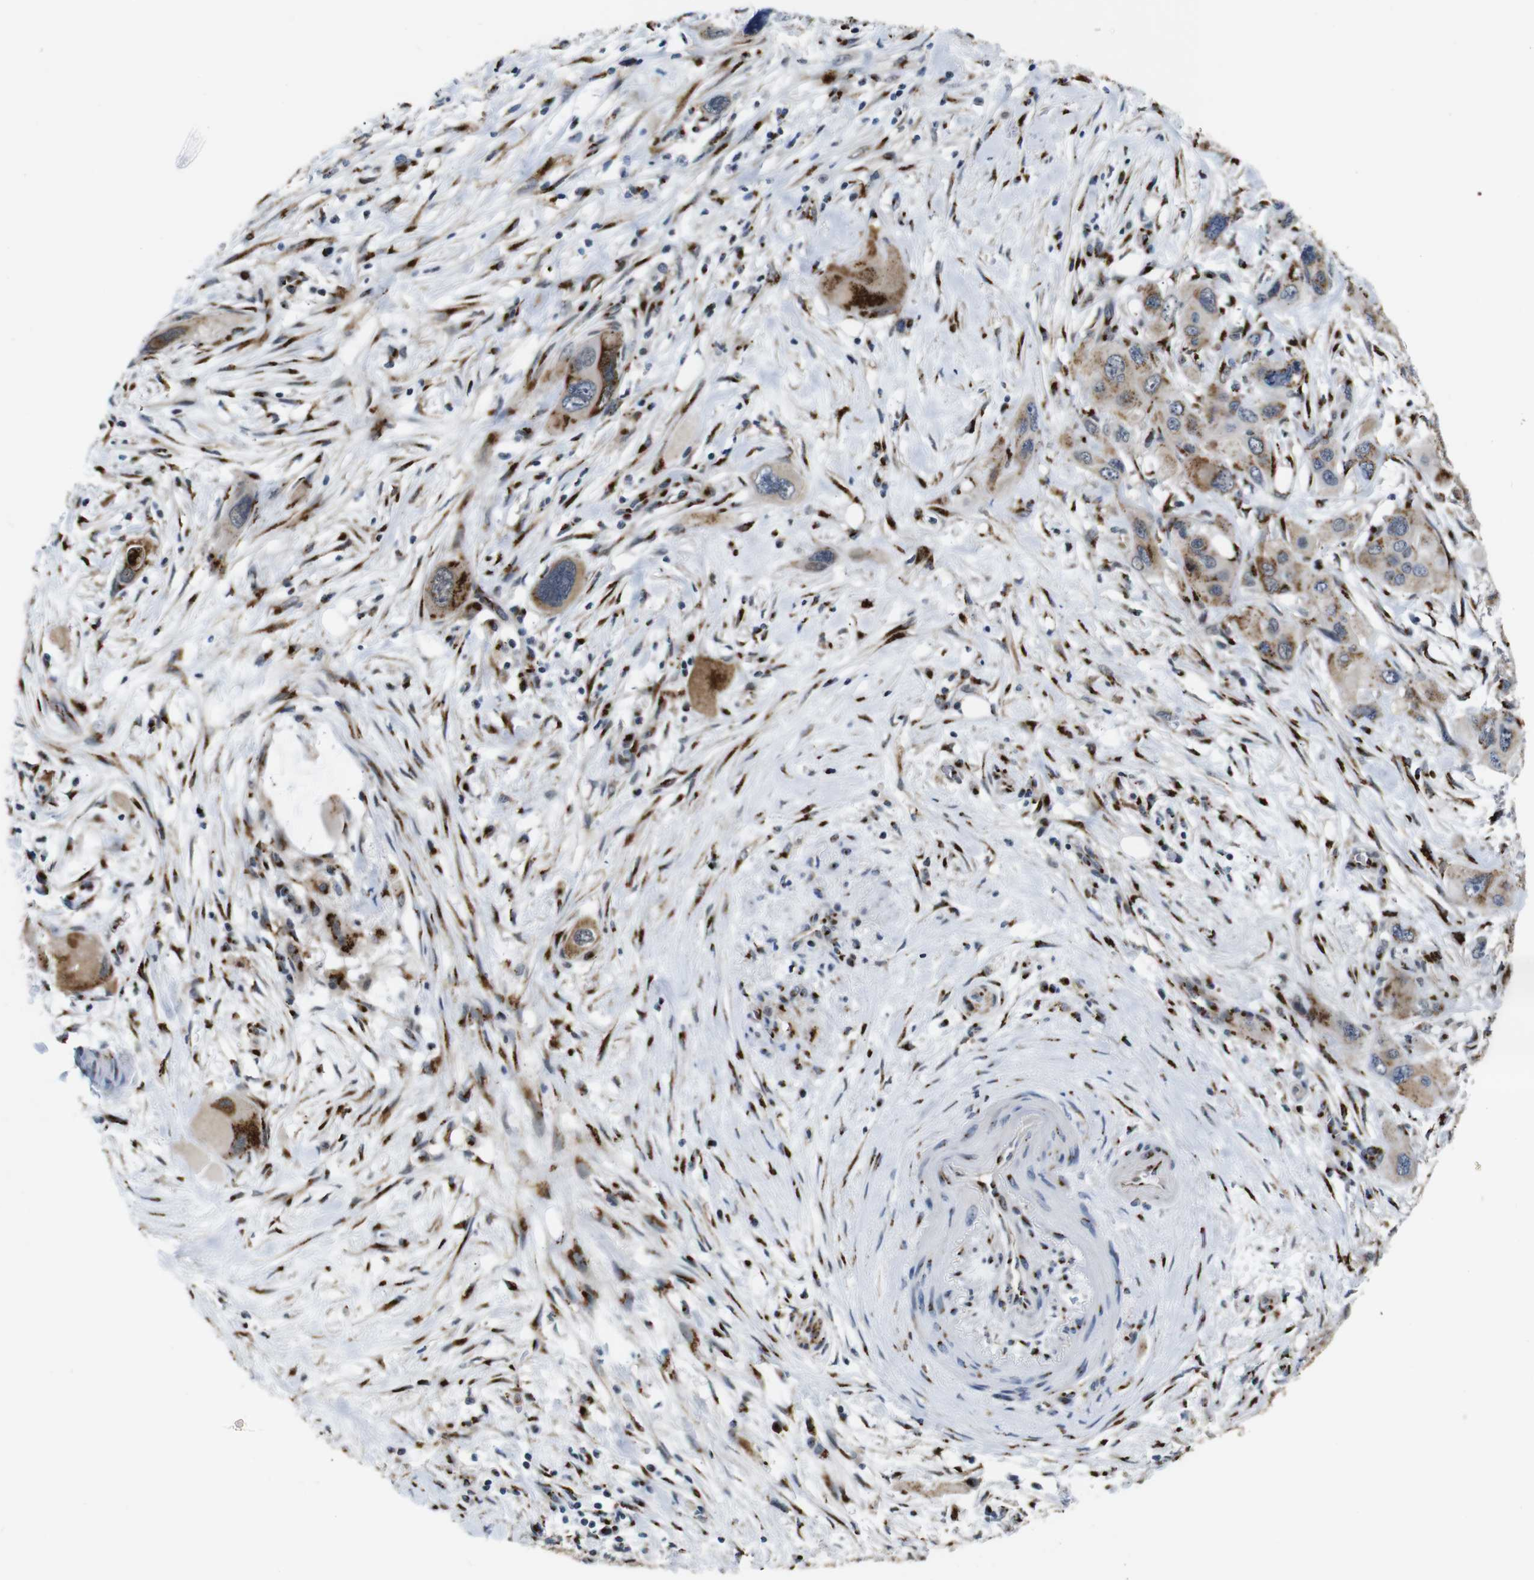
{"staining": {"intensity": "weak", "quantity": ">75%", "location": "cytoplasmic/membranous"}, "tissue": "pancreatic cancer", "cell_type": "Tumor cells", "image_type": "cancer", "snomed": [{"axis": "morphology", "description": "Adenocarcinoma, NOS"}, {"axis": "topography", "description": "Pancreas"}], "caption": "Weak cytoplasmic/membranous expression for a protein is present in approximately >75% of tumor cells of pancreatic cancer using immunohistochemistry (IHC).", "gene": "TGOLN2", "patient": {"sex": "male", "age": 73}}